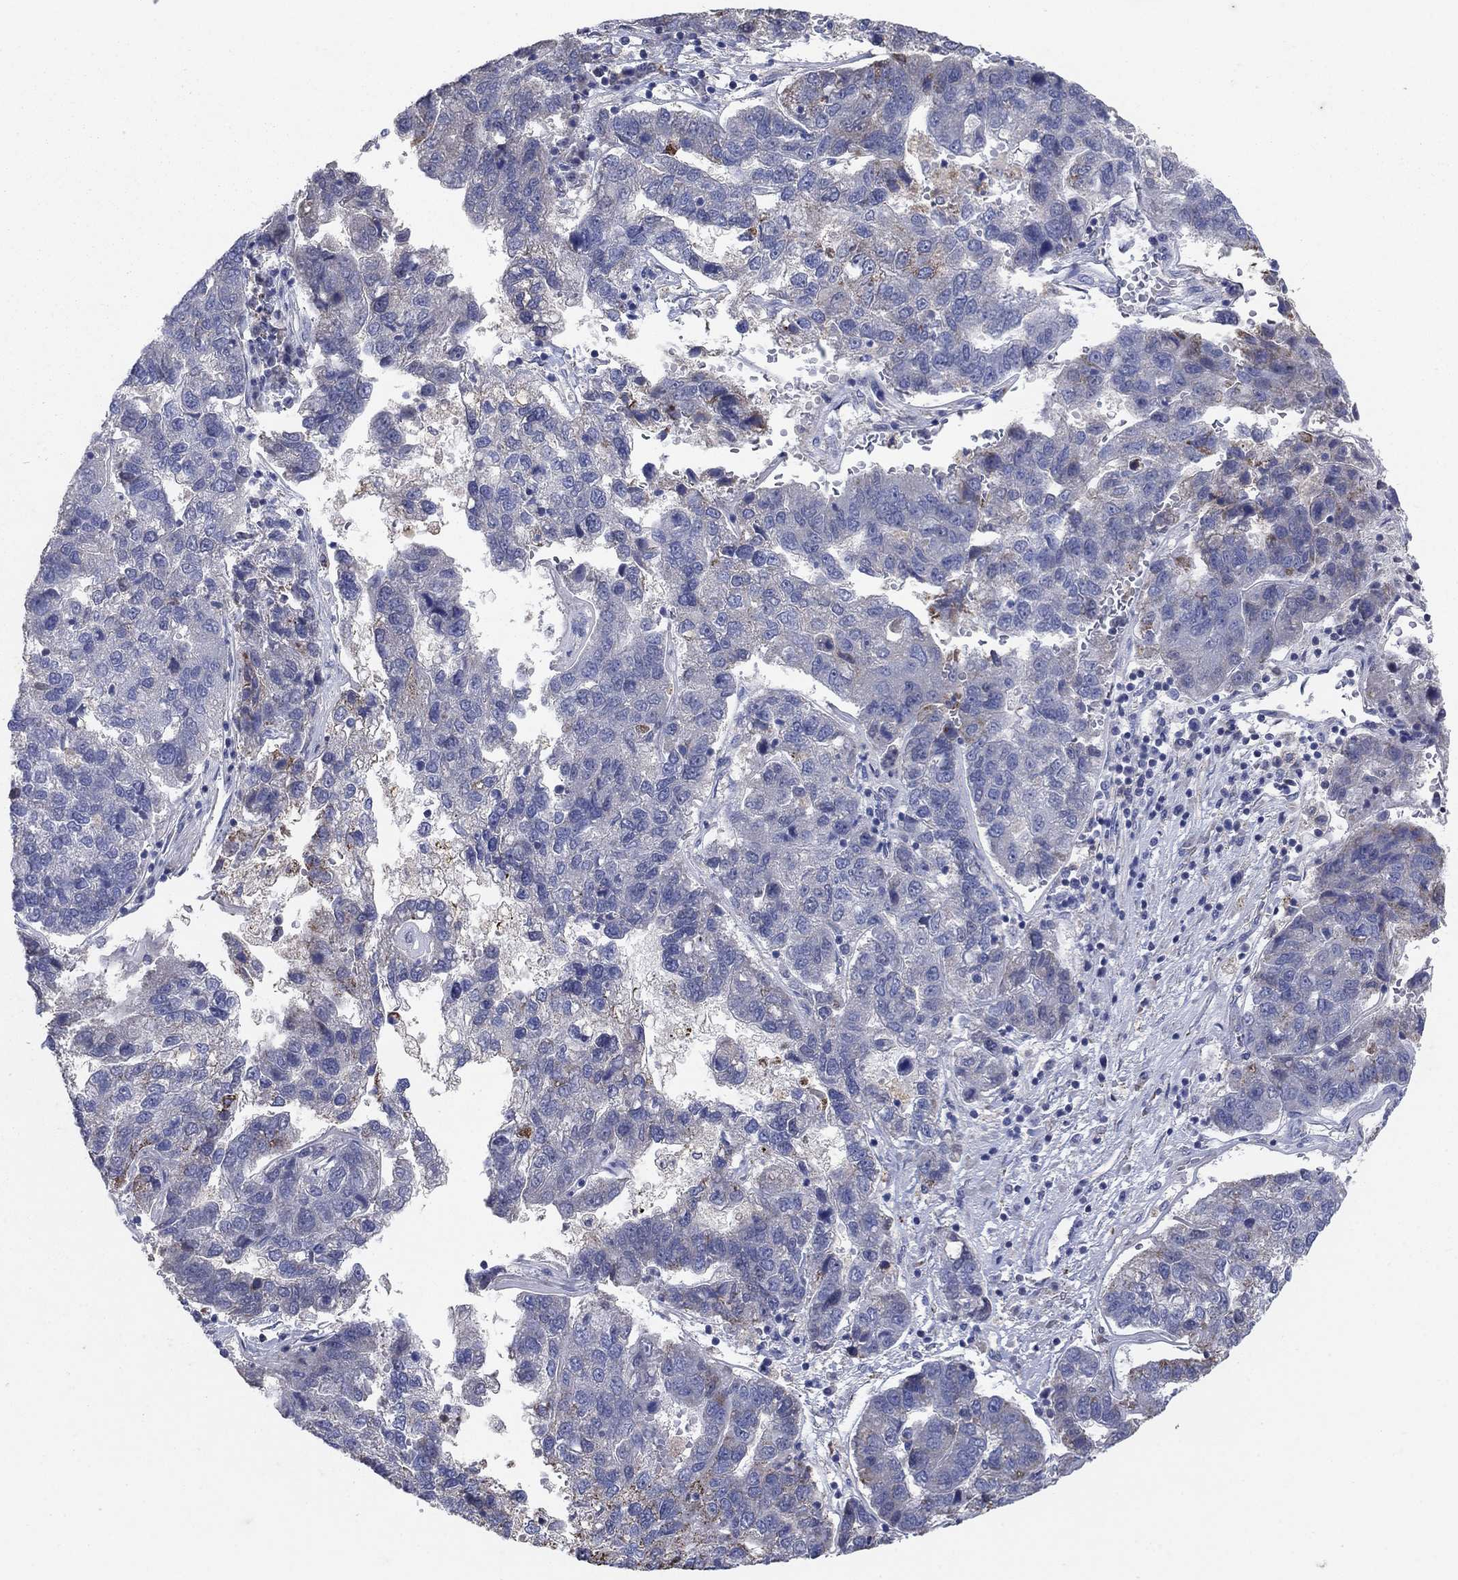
{"staining": {"intensity": "negative", "quantity": "none", "location": "none"}, "tissue": "pancreatic cancer", "cell_type": "Tumor cells", "image_type": "cancer", "snomed": [{"axis": "morphology", "description": "Adenocarcinoma, NOS"}, {"axis": "topography", "description": "Pancreas"}], "caption": "DAB immunohistochemical staining of human pancreatic cancer (adenocarcinoma) demonstrates no significant expression in tumor cells. (DAB IHC with hematoxylin counter stain).", "gene": "PNPLA2", "patient": {"sex": "female", "age": 61}}